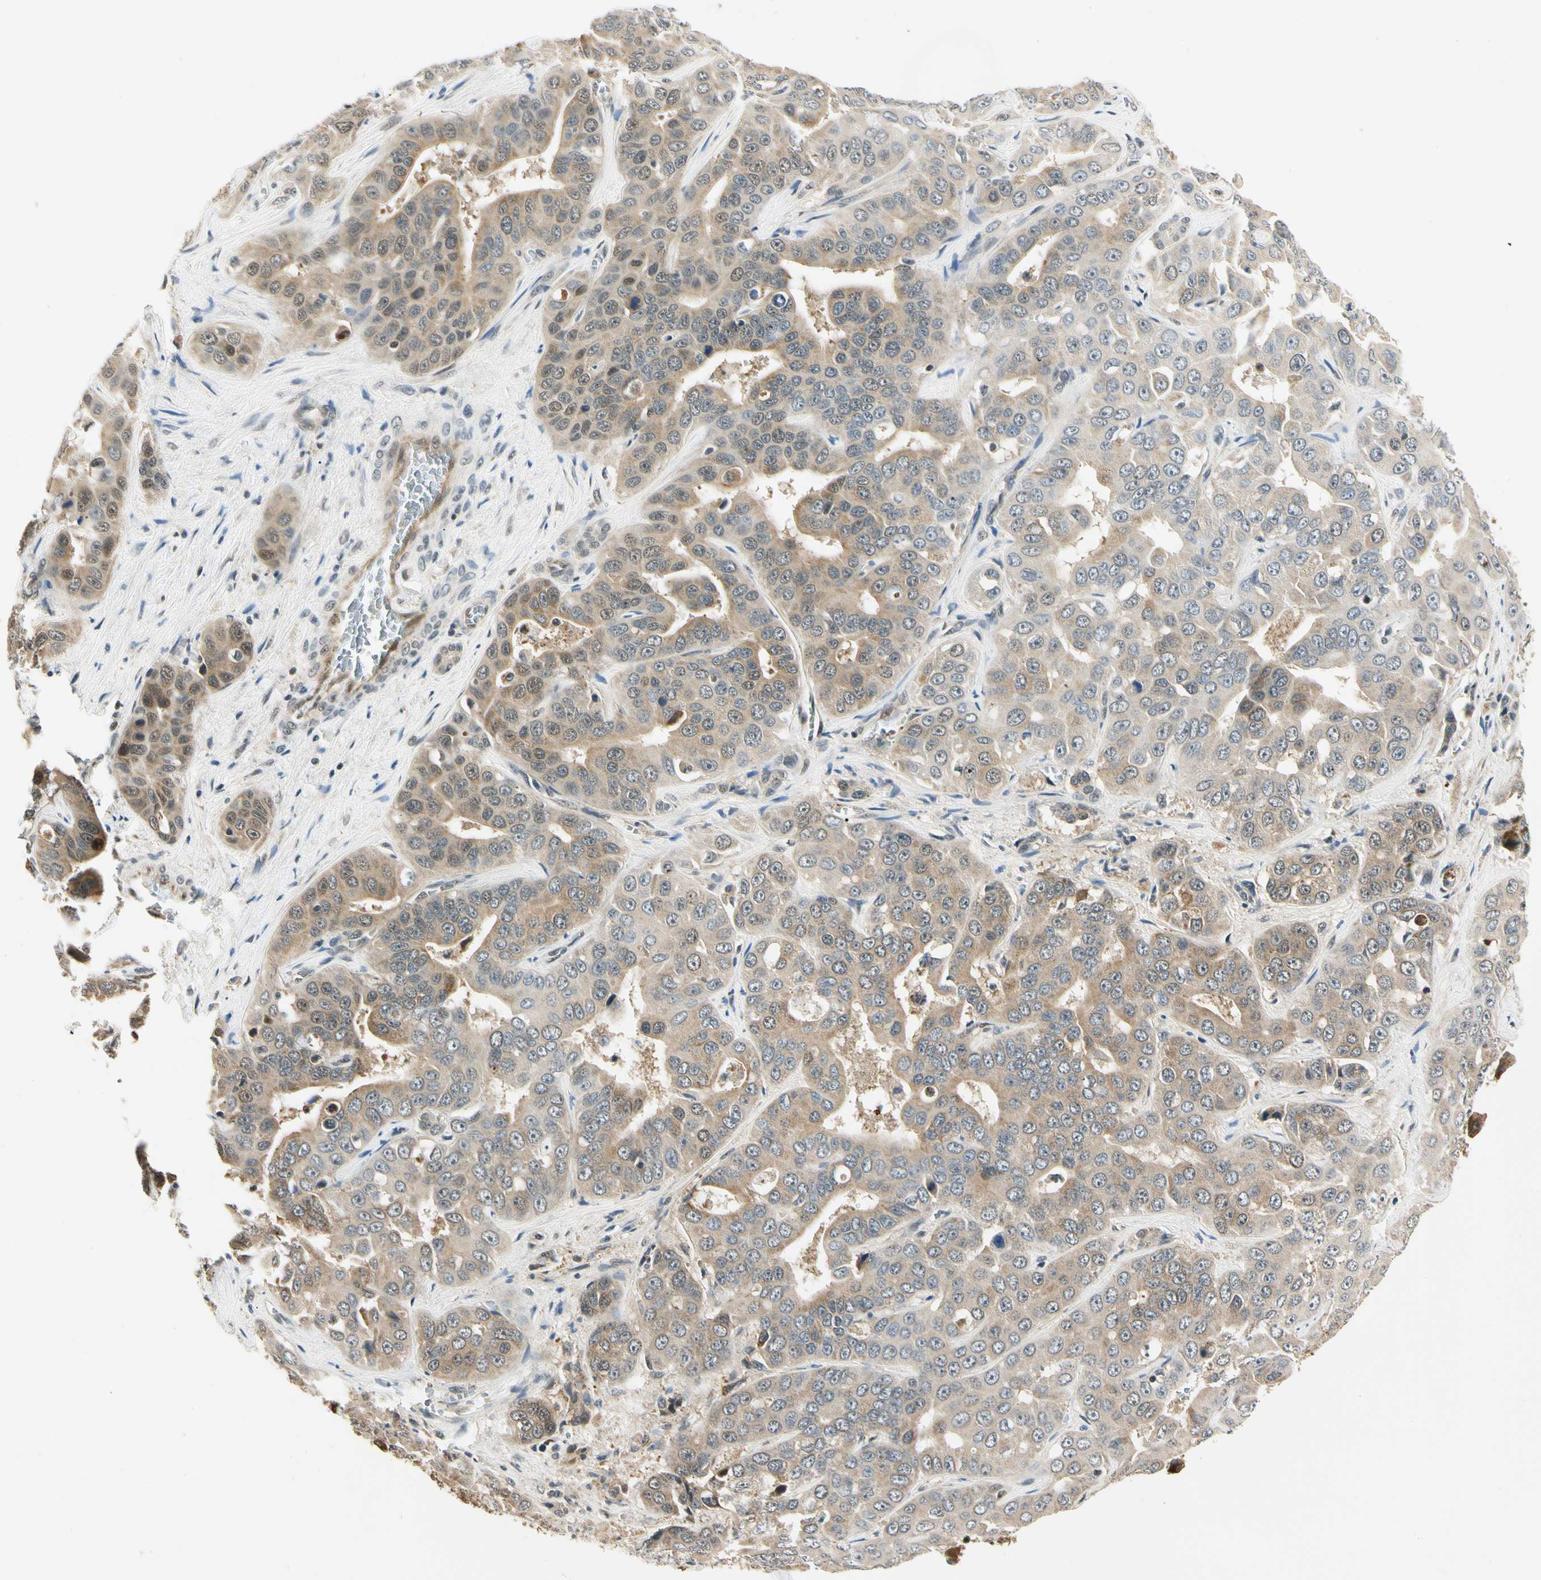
{"staining": {"intensity": "moderate", "quantity": "25%-75%", "location": "cytoplasmic/membranous"}, "tissue": "liver cancer", "cell_type": "Tumor cells", "image_type": "cancer", "snomed": [{"axis": "morphology", "description": "Cholangiocarcinoma"}, {"axis": "topography", "description": "Liver"}], "caption": "Liver cholangiocarcinoma tissue demonstrates moderate cytoplasmic/membranous expression in about 25%-75% of tumor cells, visualized by immunohistochemistry. The protein is shown in brown color, while the nuclei are stained blue.", "gene": "PDK2", "patient": {"sex": "female", "age": 52}}